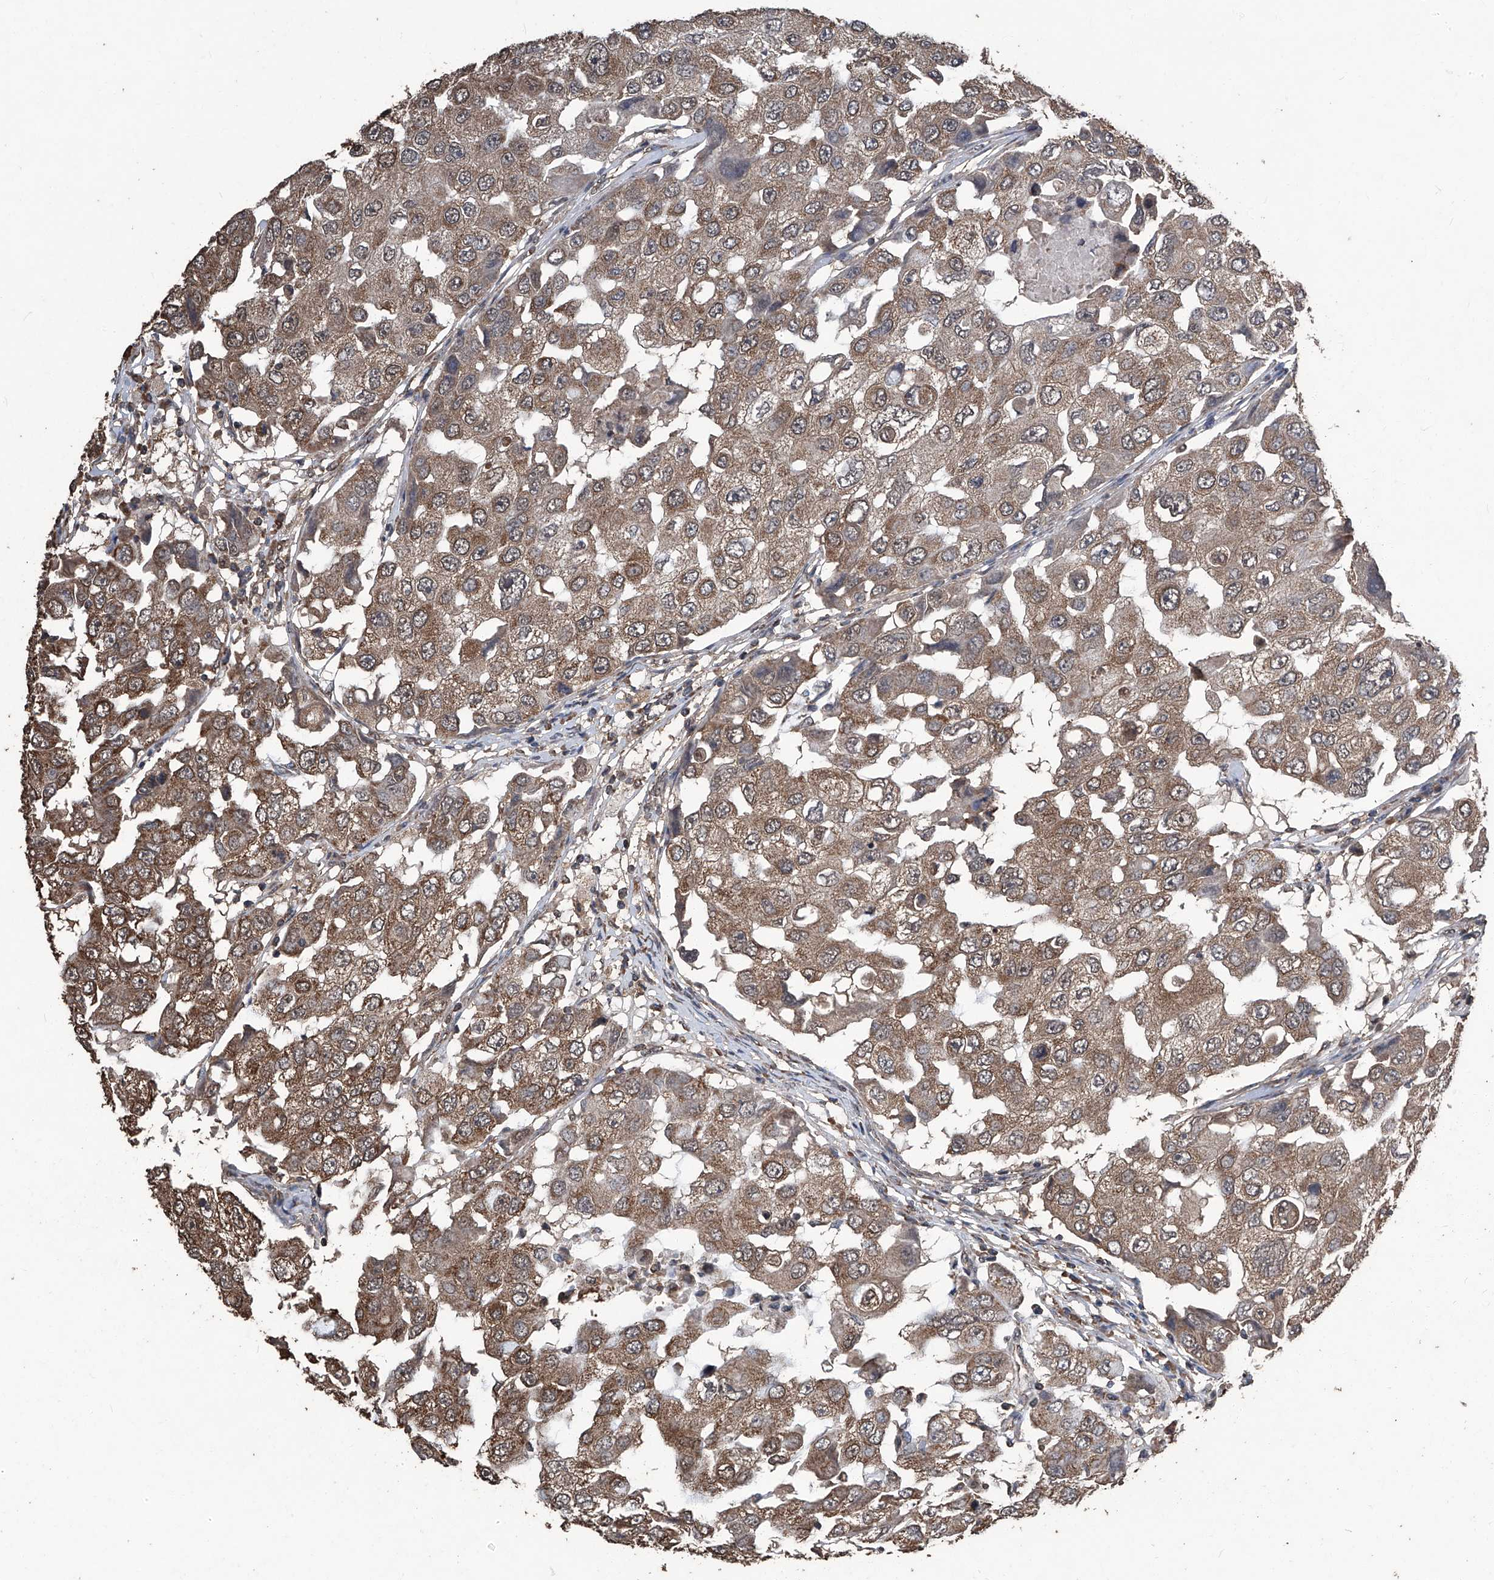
{"staining": {"intensity": "moderate", "quantity": ">75%", "location": "cytoplasmic/membranous"}, "tissue": "breast cancer", "cell_type": "Tumor cells", "image_type": "cancer", "snomed": [{"axis": "morphology", "description": "Duct carcinoma"}, {"axis": "topography", "description": "Breast"}], "caption": "About >75% of tumor cells in human invasive ductal carcinoma (breast) reveal moderate cytoplasmic/membranous protein positivity as visualized by brown immunohistochemical staining.", "gene": "STARD7", "patient": {"sex": "female", "age": 27}}